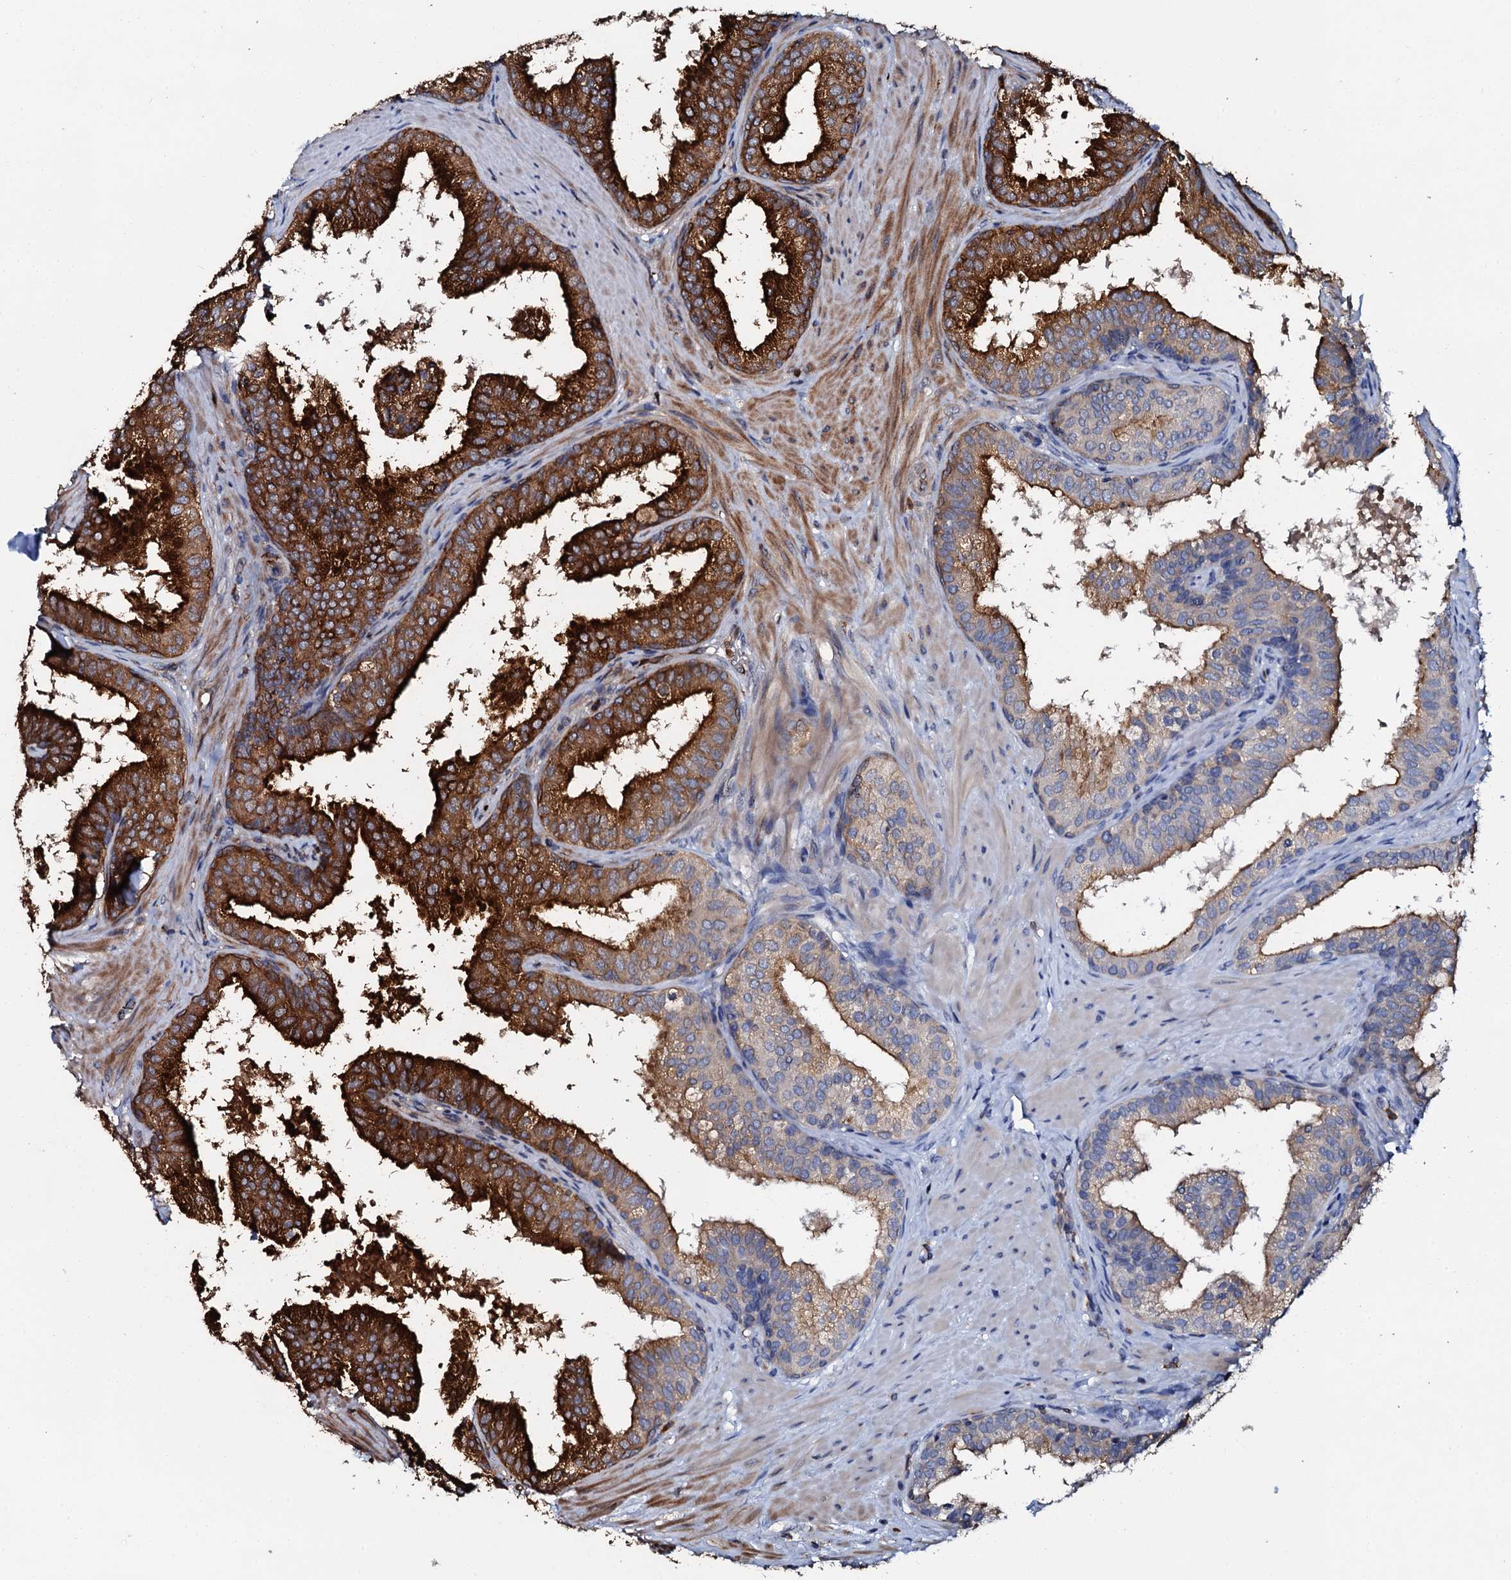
{"staining": {"intensity": "strong", "quantity": ">75%", "location": "cytoplasmic/membranous"}, "tissue": "prostate", "cell_type": "Glandular cells", "image_type": "normal", "snomed": [{"axis": "morphology", "description": "Normal tissue, NOS"}, {"axis": "topography", "description": "Prostate"}], "caption": "The photomicrograph demonstrates immunohistochemical staining of normal prostate. There is strong cytoplasmic/membranous expression is present in about >75% of glandular cells. The protein of interest is shown in brown color, while the nuclei are stained blue.", "gene": "VAMP8", "patient": {"sex": "male", "age": 60}}